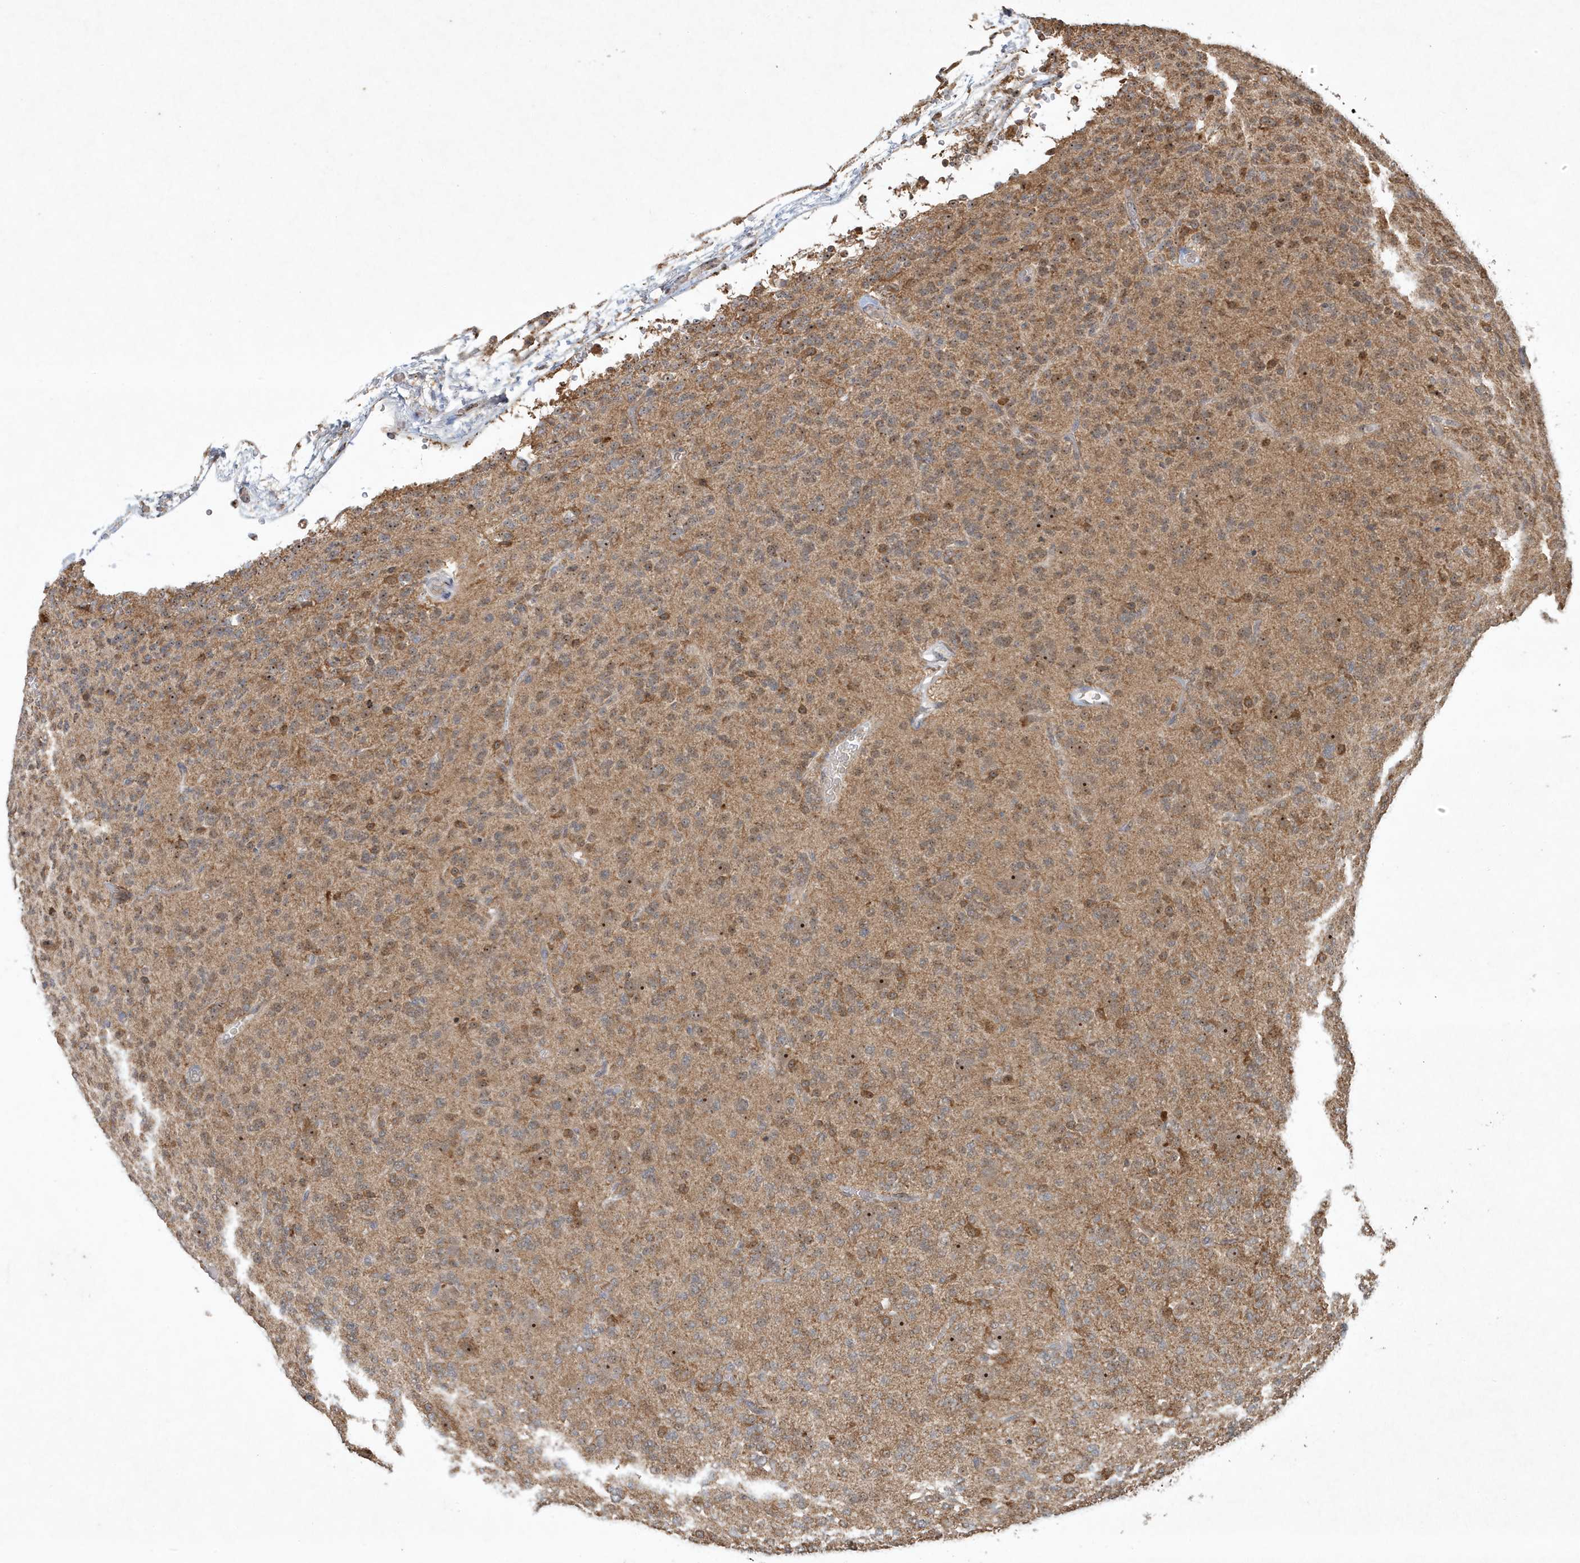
{"staining": {"intensity": "weak", "quantity": ">75%", "location": "cytoplasmic/membranous"}, "tissue": "glioma", "cell_type": "Tumor cells", "image_type": "cancer", "snomed": [{"axis": "morphology", "description": "Glioma, malignant, Low grade"}, {"axis": "topography", "description": "Brain"}], "caption": "Glioma was stained to show a protein in brown. There is low levels of weak cytoplasmic/membranous staining in about >75% of tumor cells. The protein of interest is shown in brown color, while the nuclei are stained blue.", "gene": "ABCB9", "patient": {"sex": "male", "age": 38}}